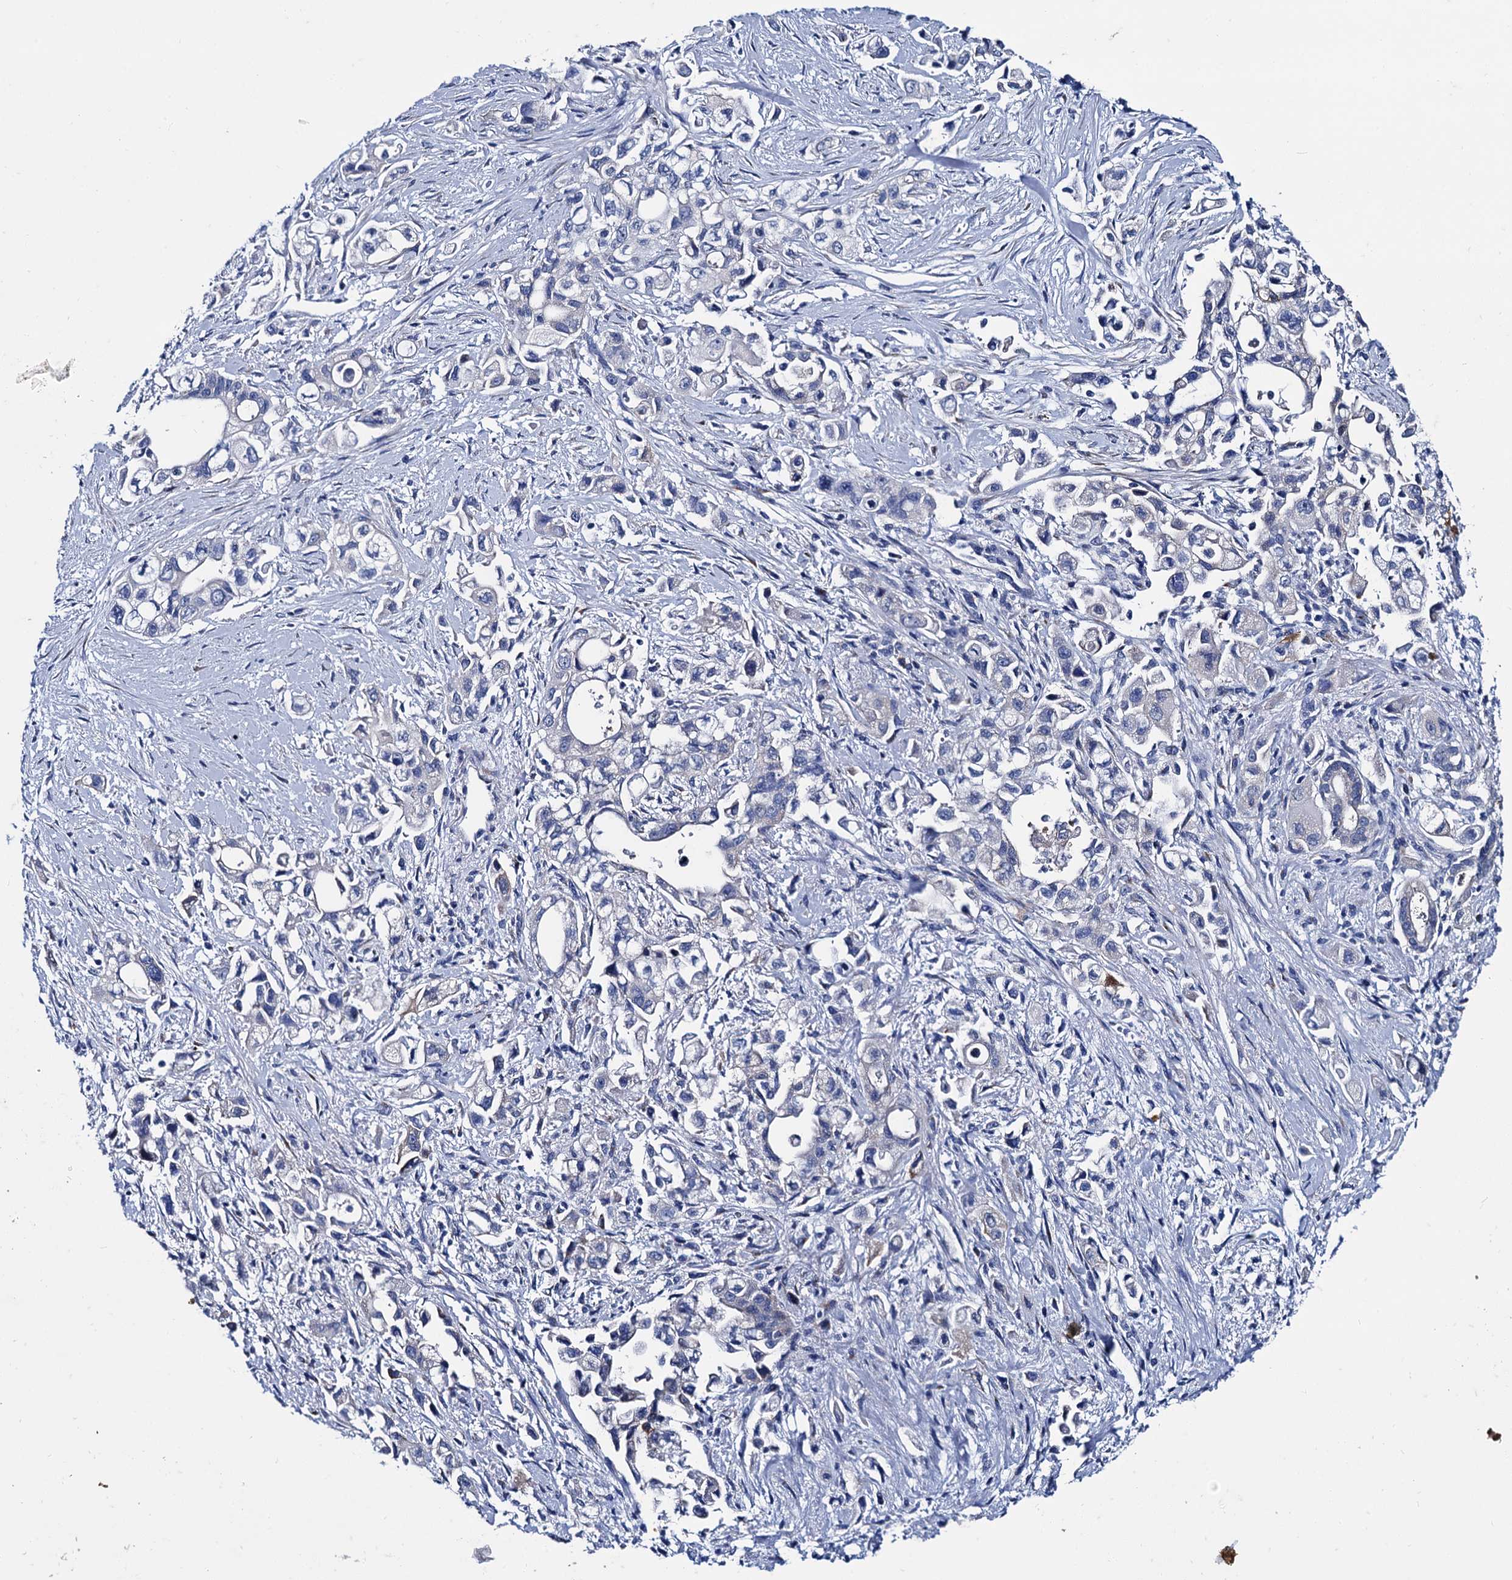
{"staining": {"intensity": "negative", "quantity": "none", "location": "none"}, "tissue": "pancreatic cancer", "cell_type": "Tumor cells", "image_type": "cancer", "snomed": [{"axis": "morphology", "description": "Adenocarcinoma, NOS"}, {"axis": "topography", "description": "Pancreas"}], "caption": "Immunohistochemistry histopathology image of pancreatic cancer stained for a protein (brown), which exhibits no staining in tumor cells.", "gene": "FOXR2", "patient": {"sex": "female", "age": 66}}